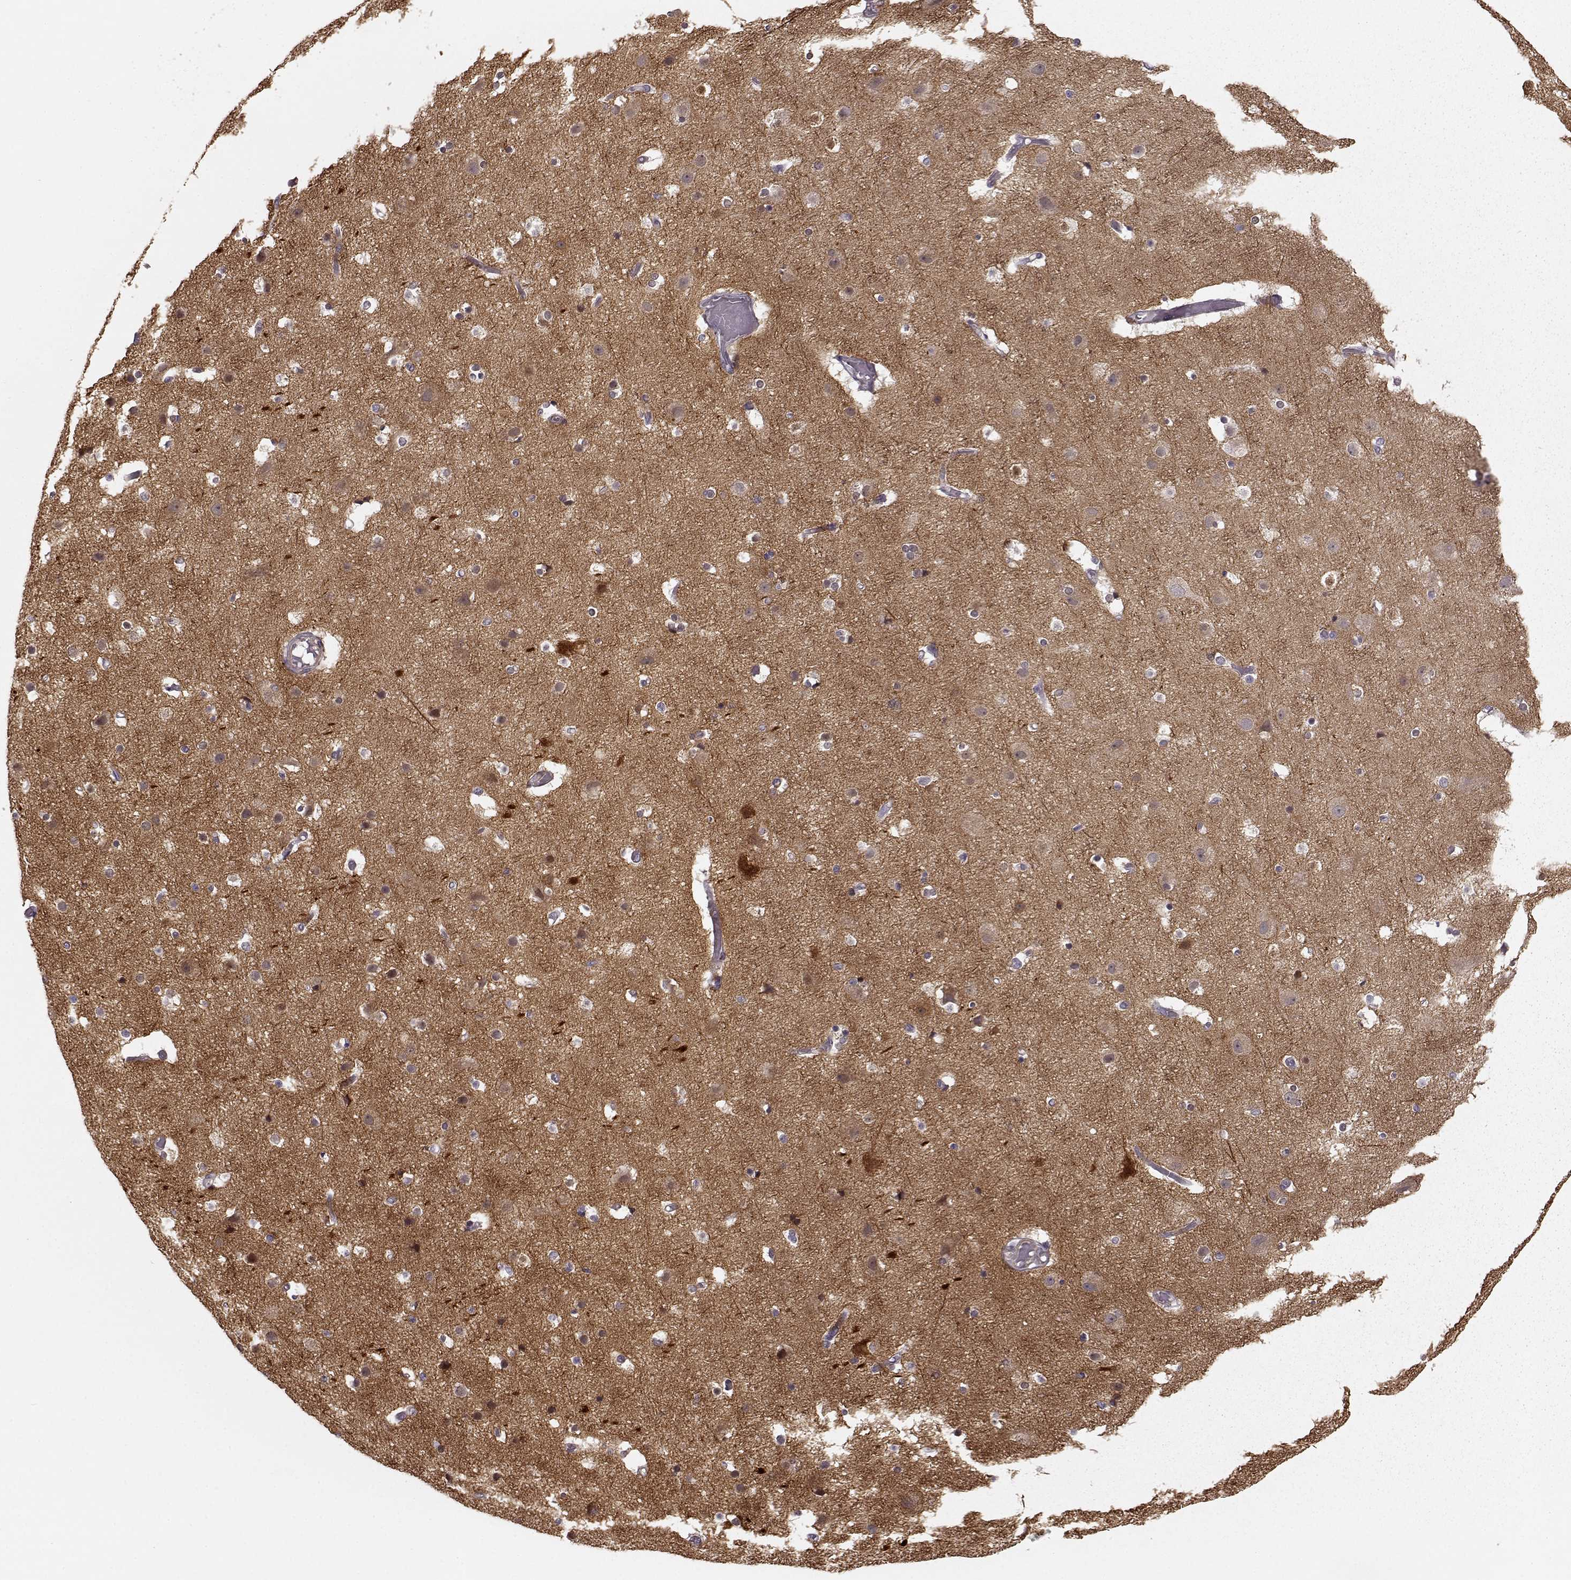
{"staining": {"intensity": "negative", "quantity": "none", "location": "none"}, "tissue": "cerebral cortex", "cell_type": "Endothelial cells", "image_type": "normal", "snomed": [{"axis": "morphology", "description": "Normal tissue, NOS"}, {"axis": "topography", "description": "Cerebral cortex"}], "caption": "High power microscopy micrograph of an immunohistochemistry histopathology image of normal cerebral cortex, revealing no significant staining in endothelial cells.", "gene": "MTR", "patient": {"sex": "female", "age": 52}}